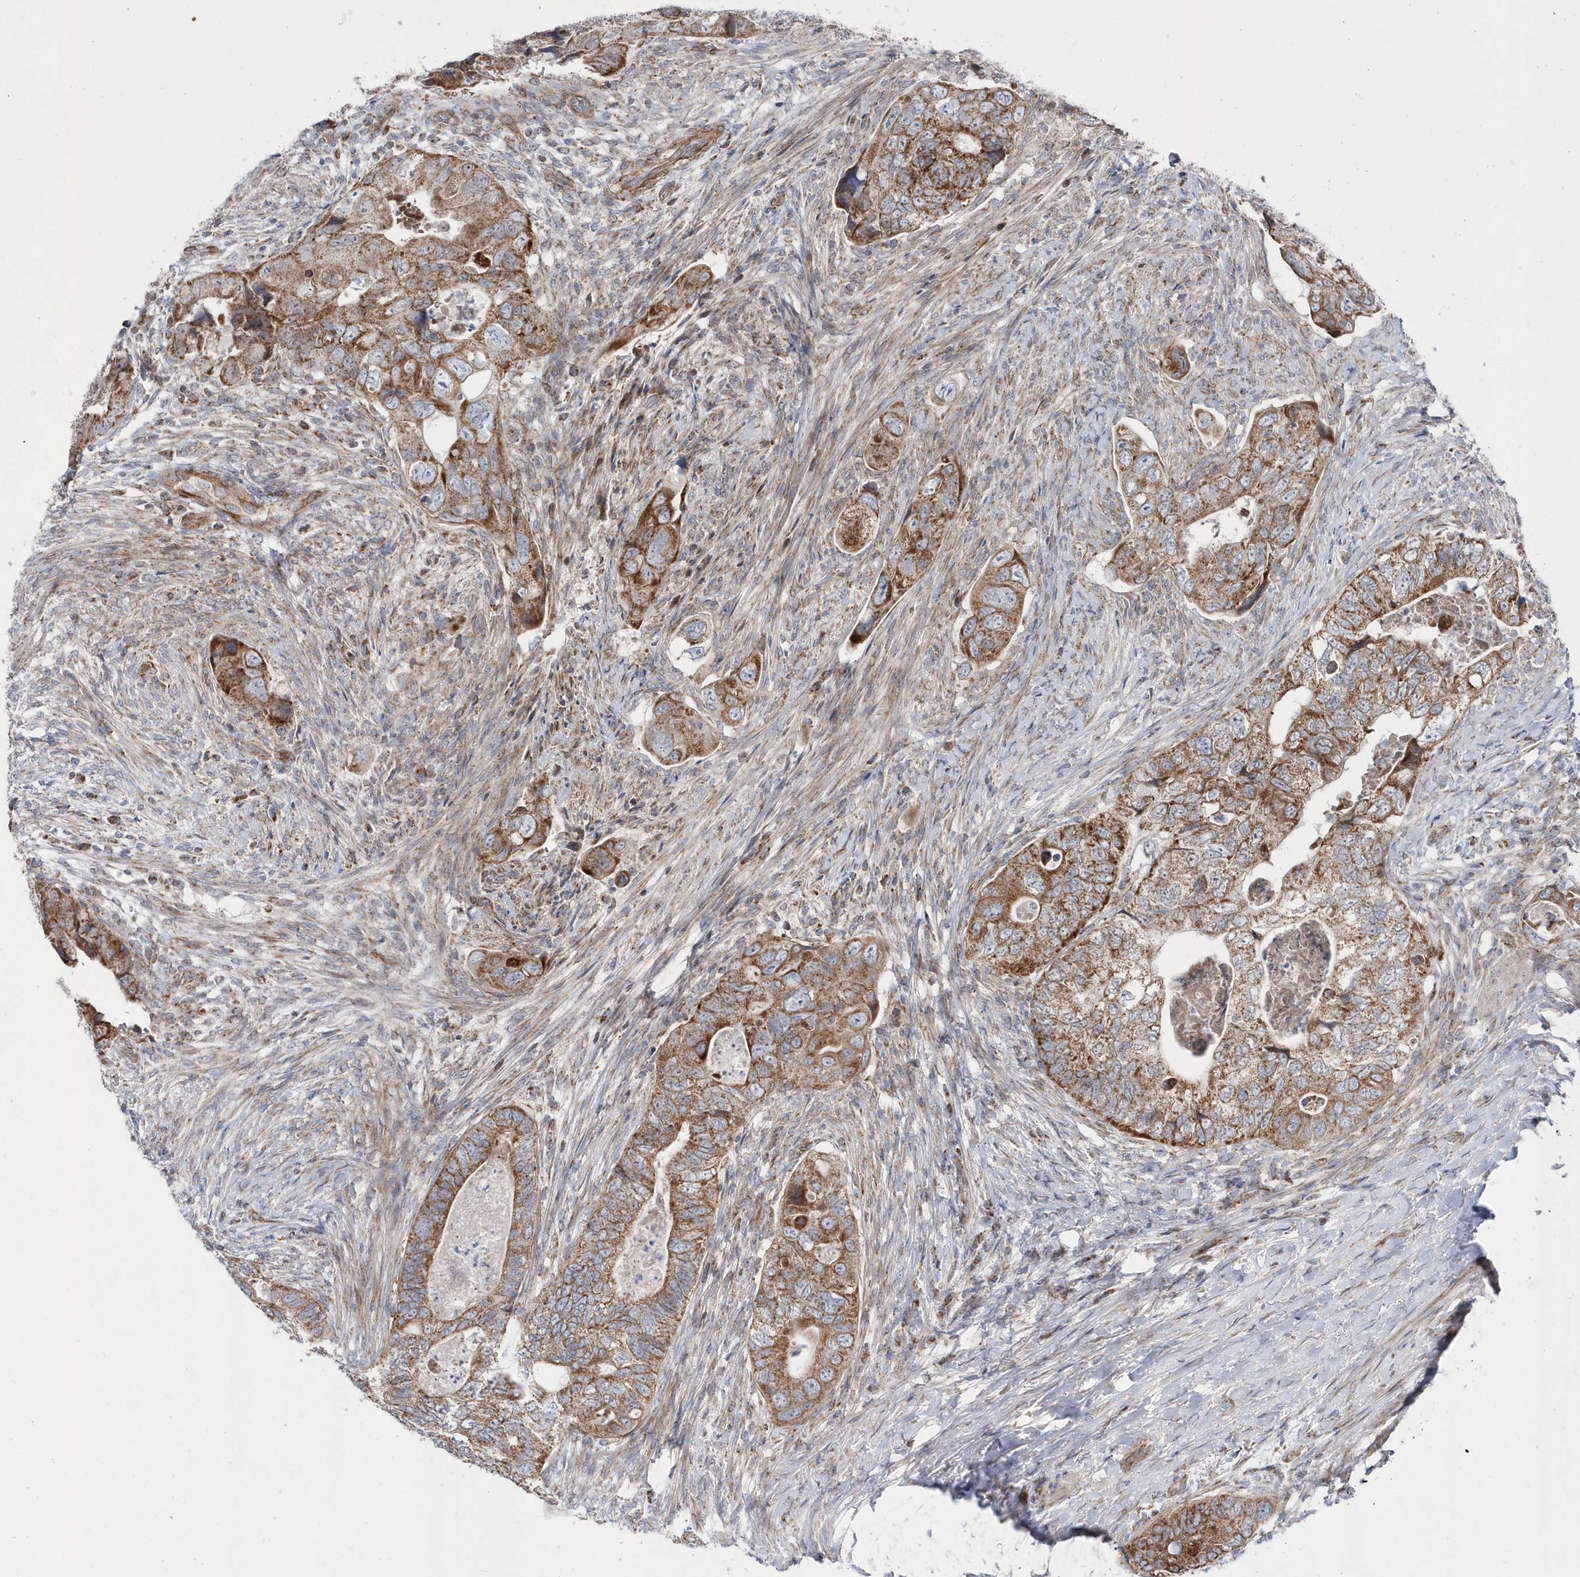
{"staining": {"intensity": "strong", "quantity": ">75%", "location": "cytoplasmic/membranous"}, "tissue": "colorectal cancer", "cell_type": "Tumor cells", "image_type": "cancer", "snomed": [{"axis": "morphology", "description": "Adenocarcinoma, NOS"}, {"axis": "topography", "description": "Rectum"}], "caption": "Immunohistochemistry (DAB (3,3'-diaminobenzidine)) staining of human adenocarcinoma (colorectal) displays strong cytoplasmic/membranous protein expression in about >75% of tumor cells.", "gene": "OPA1", "patient": {"sex": "male", "age": 63}}